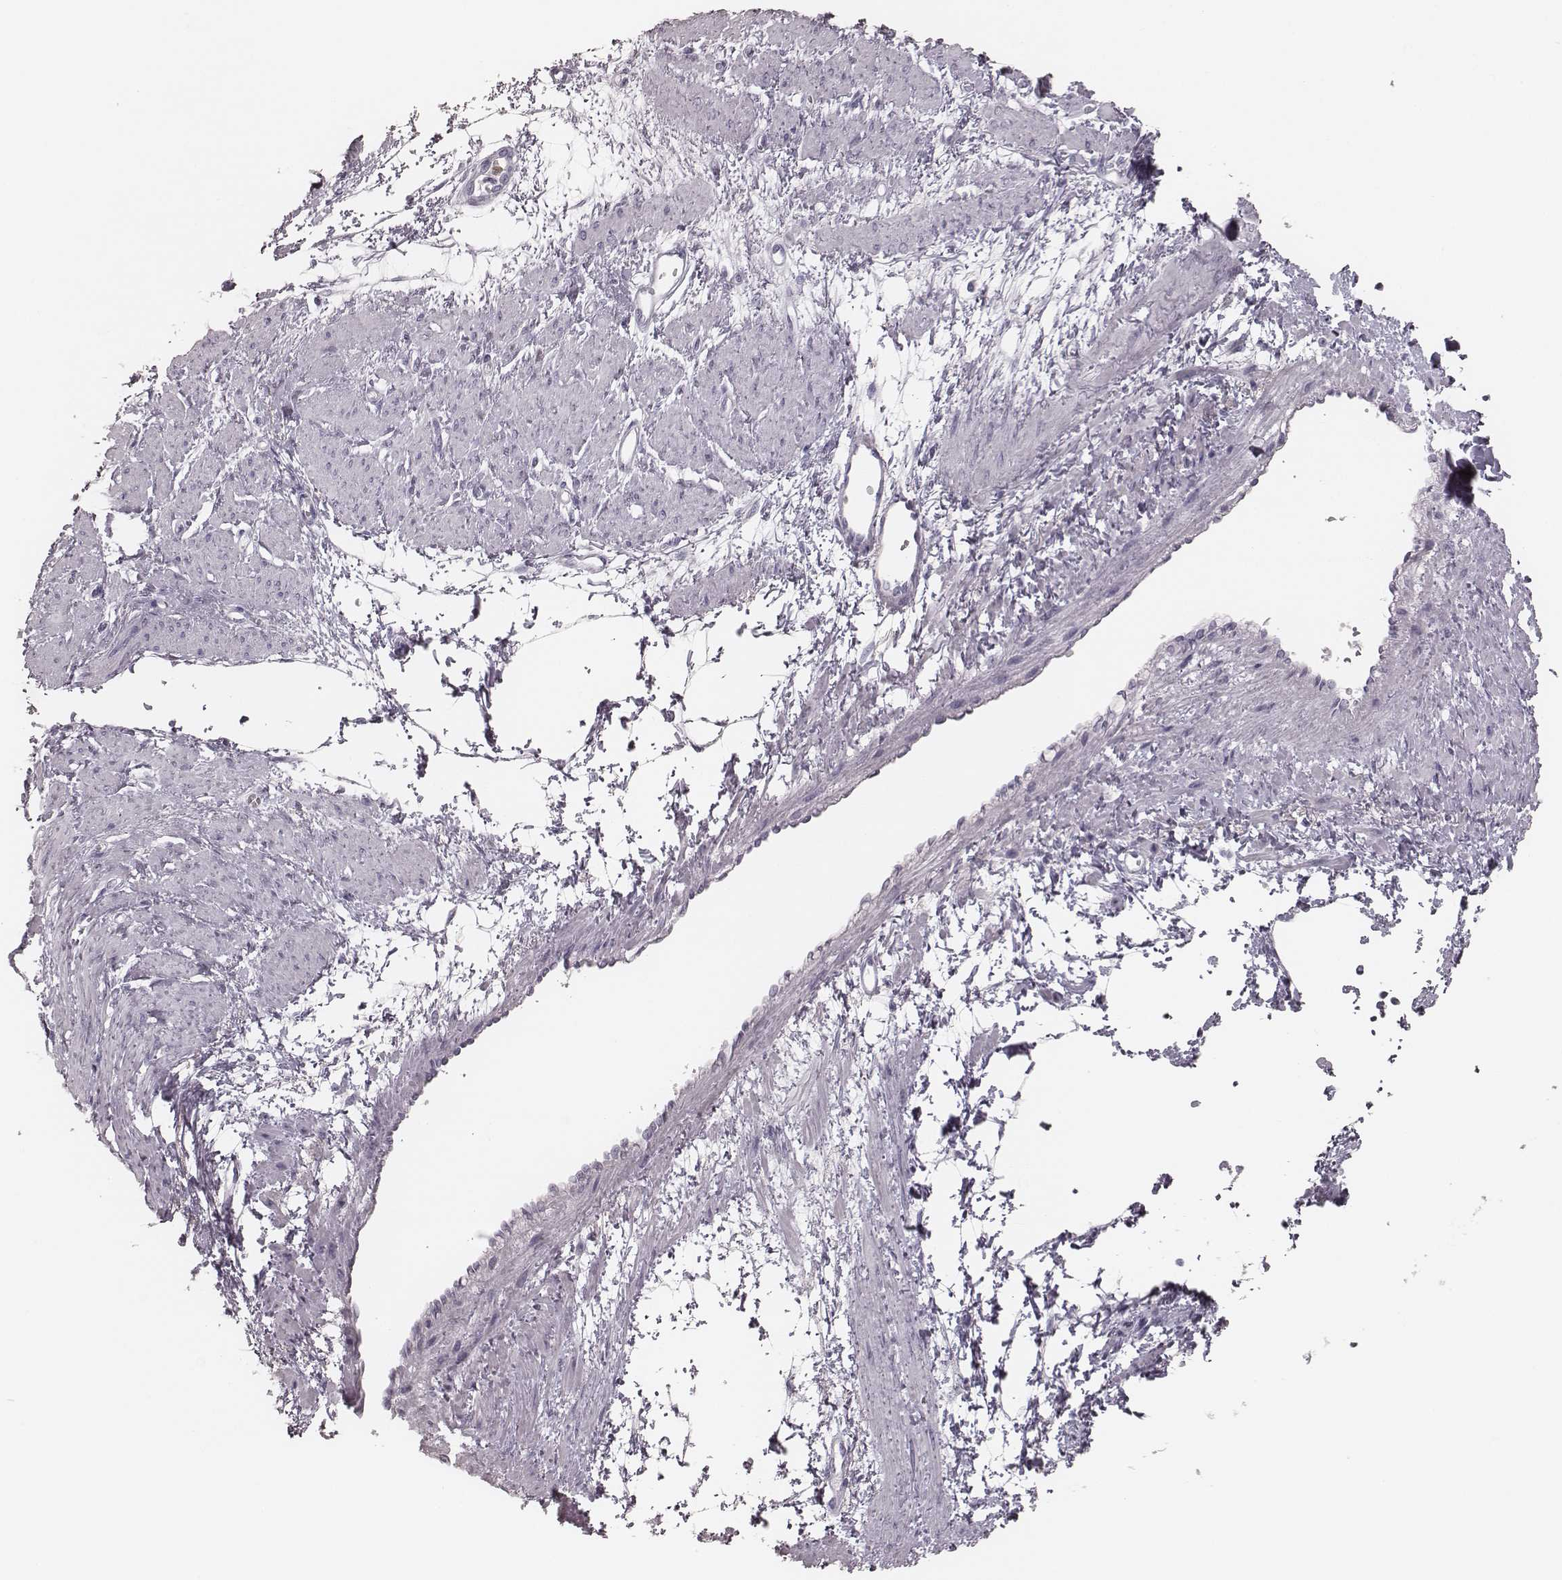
{"staining": {"intensity": "negative", "quantity": "none", "location": "none"}, "tissue": "smooth muscle", "cell_type": "Smooth muscle cells", "image_type": "normal", "snomed": [{"axis": "morphology", "description": "Normal tissue, NOS"}, {"axis": "topography", "description": "Smooth muscle"}, {"axis": "topography", "description": "Uterus"}], "caption": "DAB immunohistochemical staining of unremarkable human smooth muscle displays no significant positivity in smooth muscle cells.", "gene": "ELANE", "patient": {"sex": "female", "age": 39}}